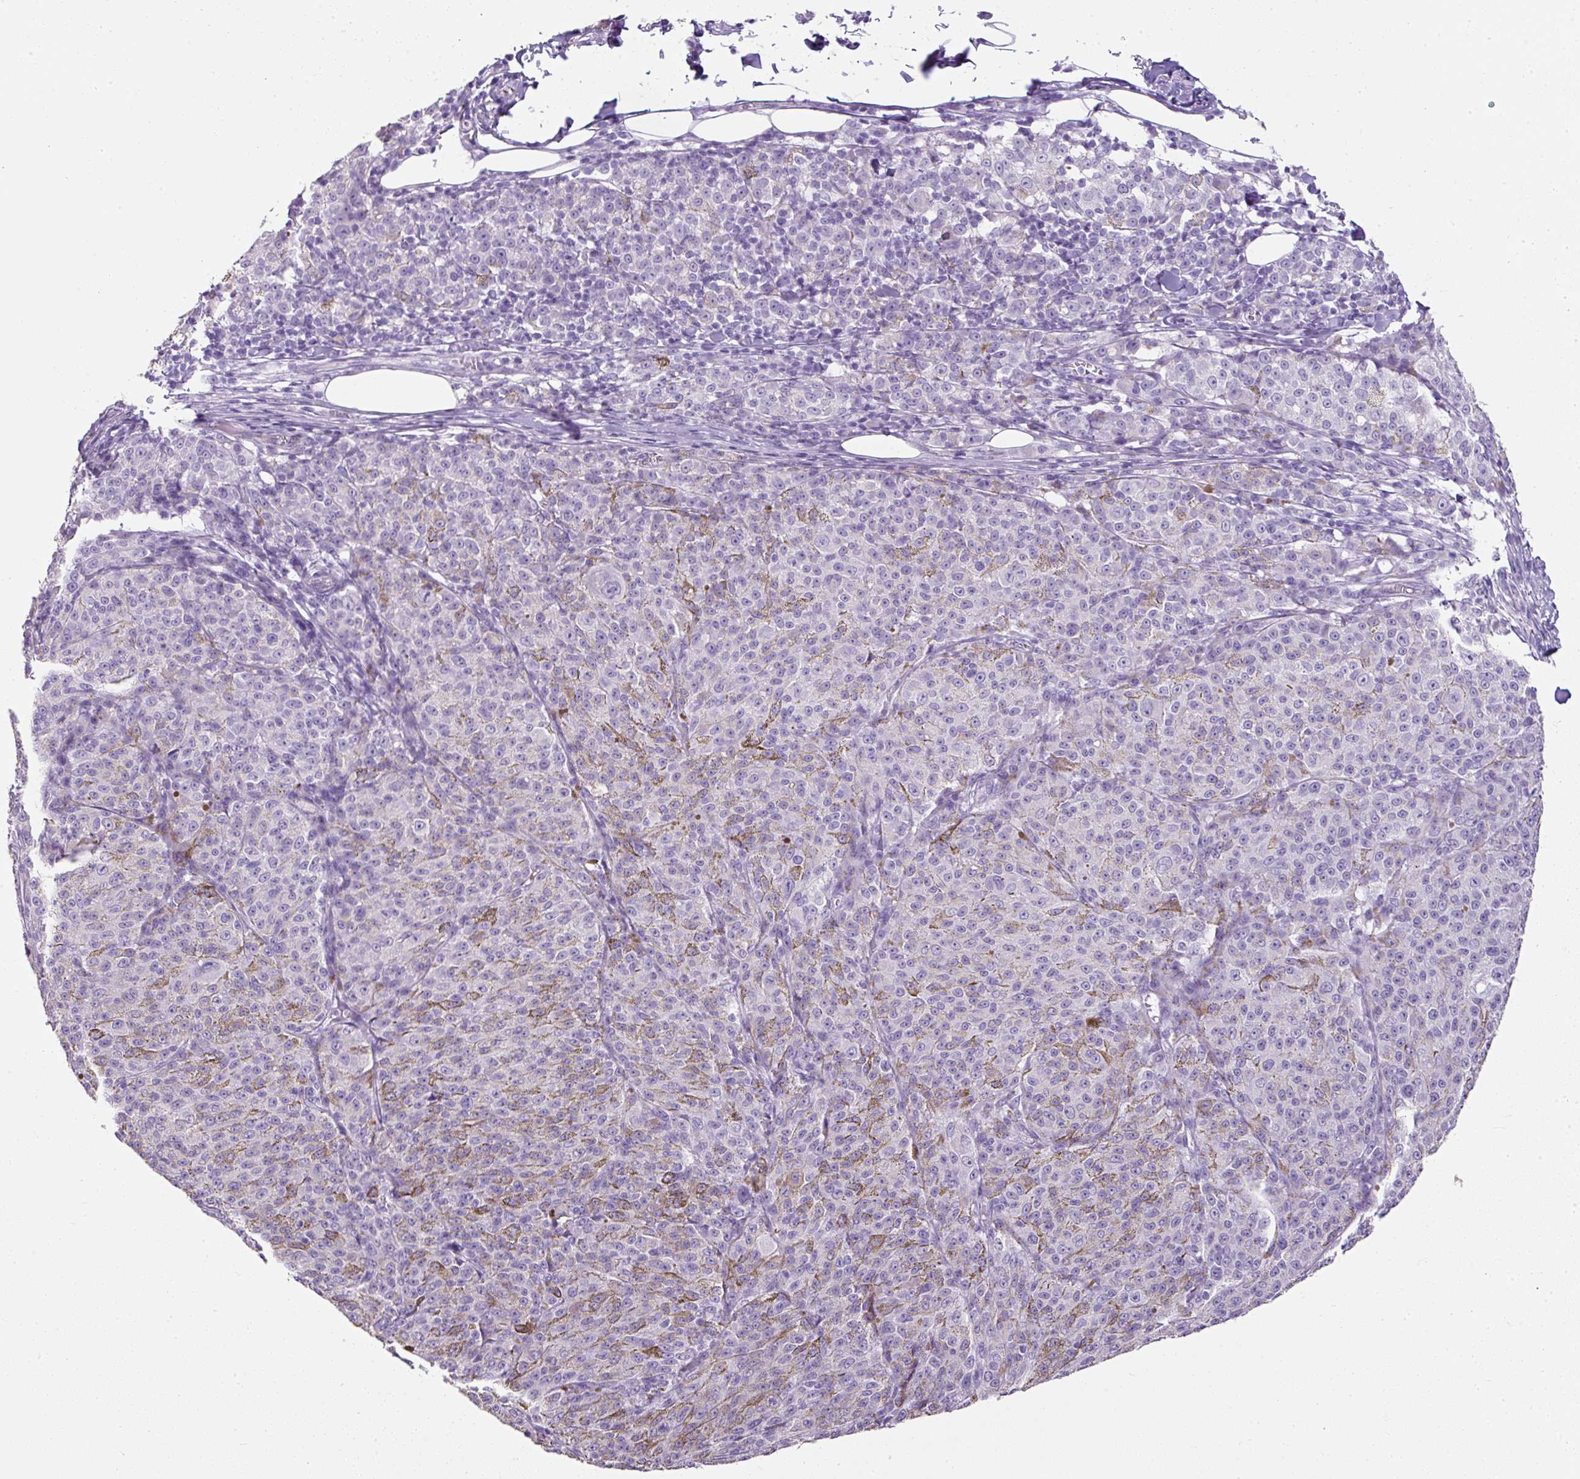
{"staining": {"intensity": "negative", "quantity": "none", "location": "none"}, "tissue": "melanoma", "cell_type": "Tumor cells", "image_type": "cancer", "snomed": [{"axis": "morphology", "description": "Malignant melanoma, NOS"}, {"axis": "topography", "description": "Skin"}], "caption": "Tumor cells are negative for brown protein staining in malignant melanoma.", "gene": "C2CD4C", "patient": {"sex": "female", "age": 52}}